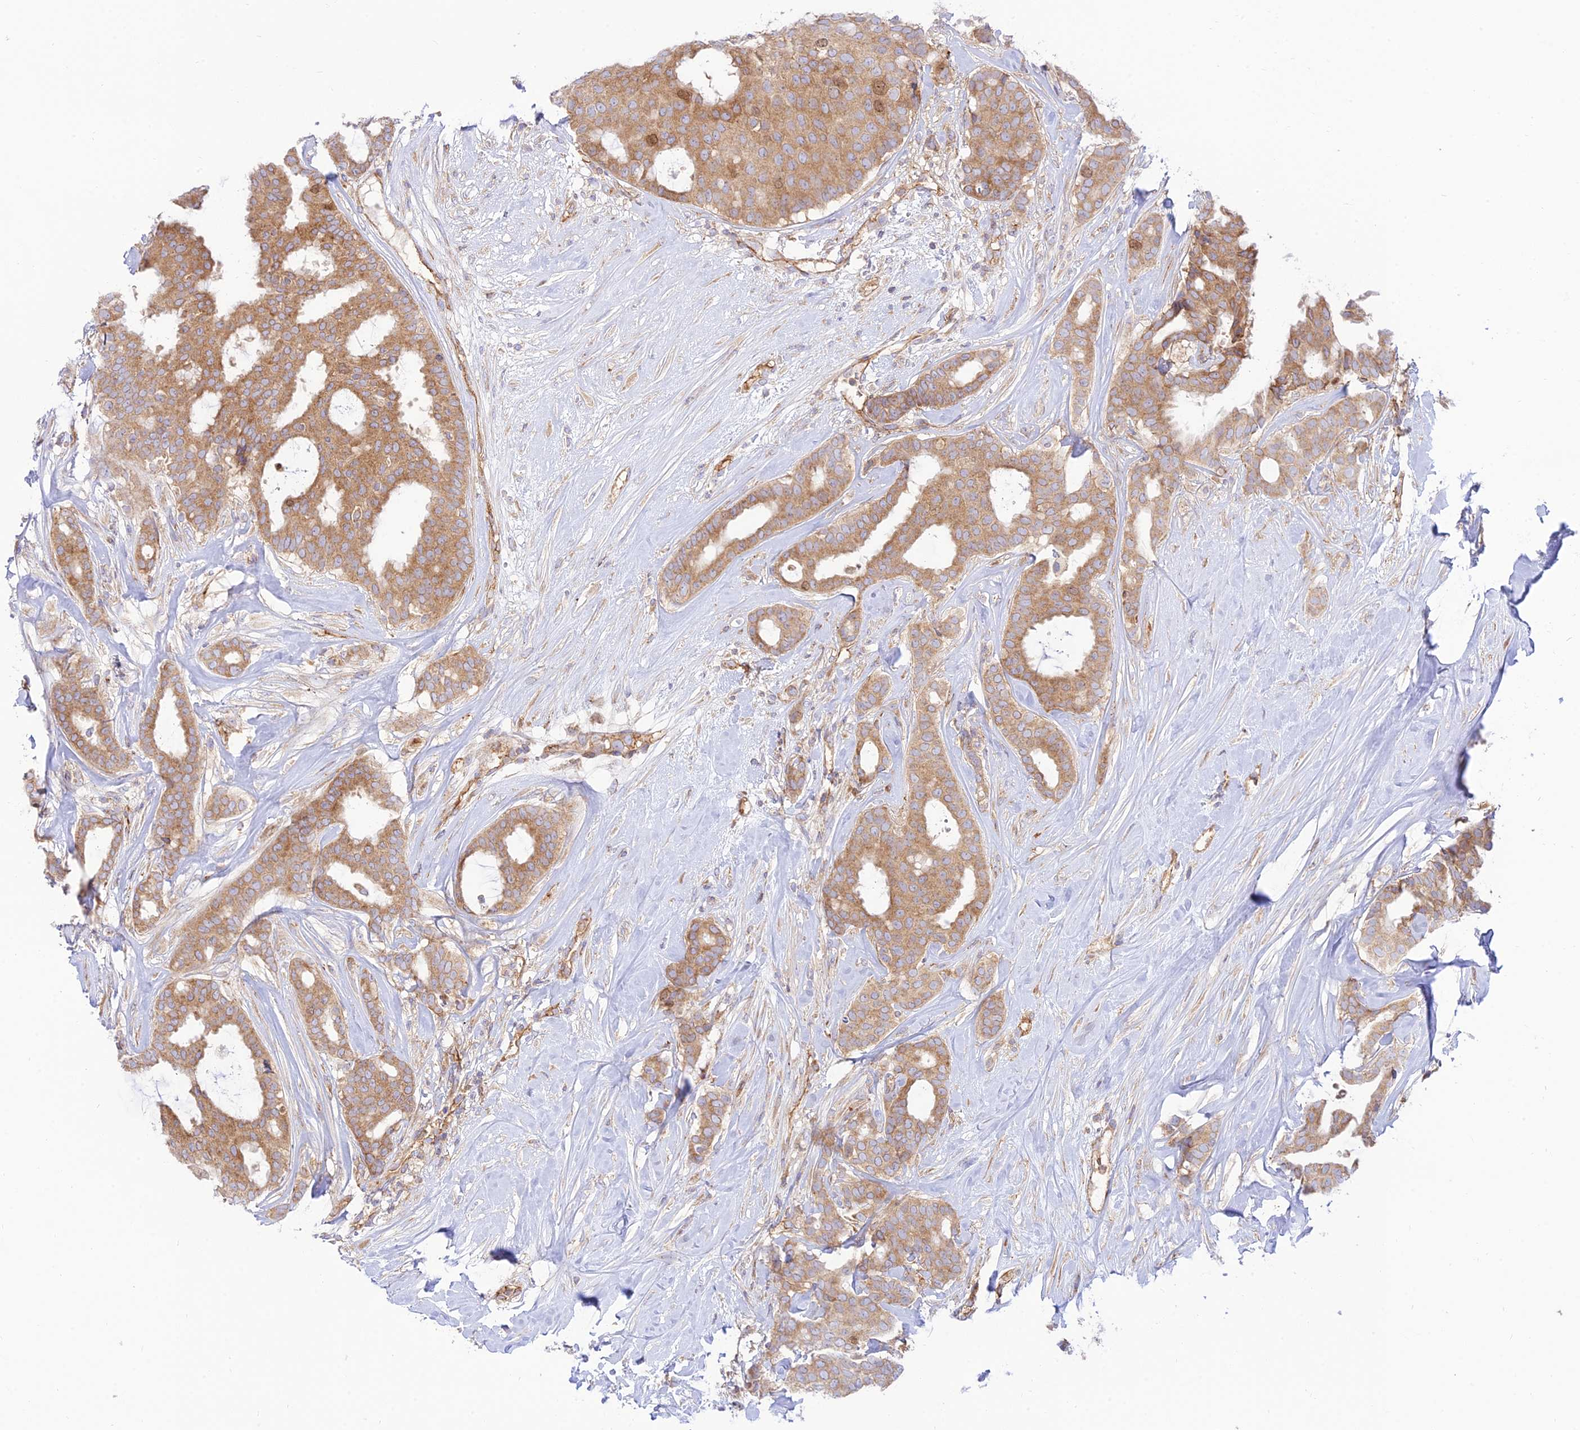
{"staining": {"intensity": "moderate", "quantity": ">75%", "location": "cytoplasmic/membranous"}, "tissue": "breast cancer", "cell_type": "Tumor cells", "image_type": "cancer", "snomed": [{"axis": "morphology", "description": "Duct carcinoma"}, {"axis": "topography", "description": "Breast"}], "caption": "Immunohistochemical staining of breast invasive ductal carcinoma shows moderate cytoplasmic/membranous protein expression in approximately >75% of tumor cells. Immunohistochemistry stains the protein of interest in brown and the nuclei are stained blue.", "gene": "PIMREG", "patient": {"sex": "female", "age": 75}}